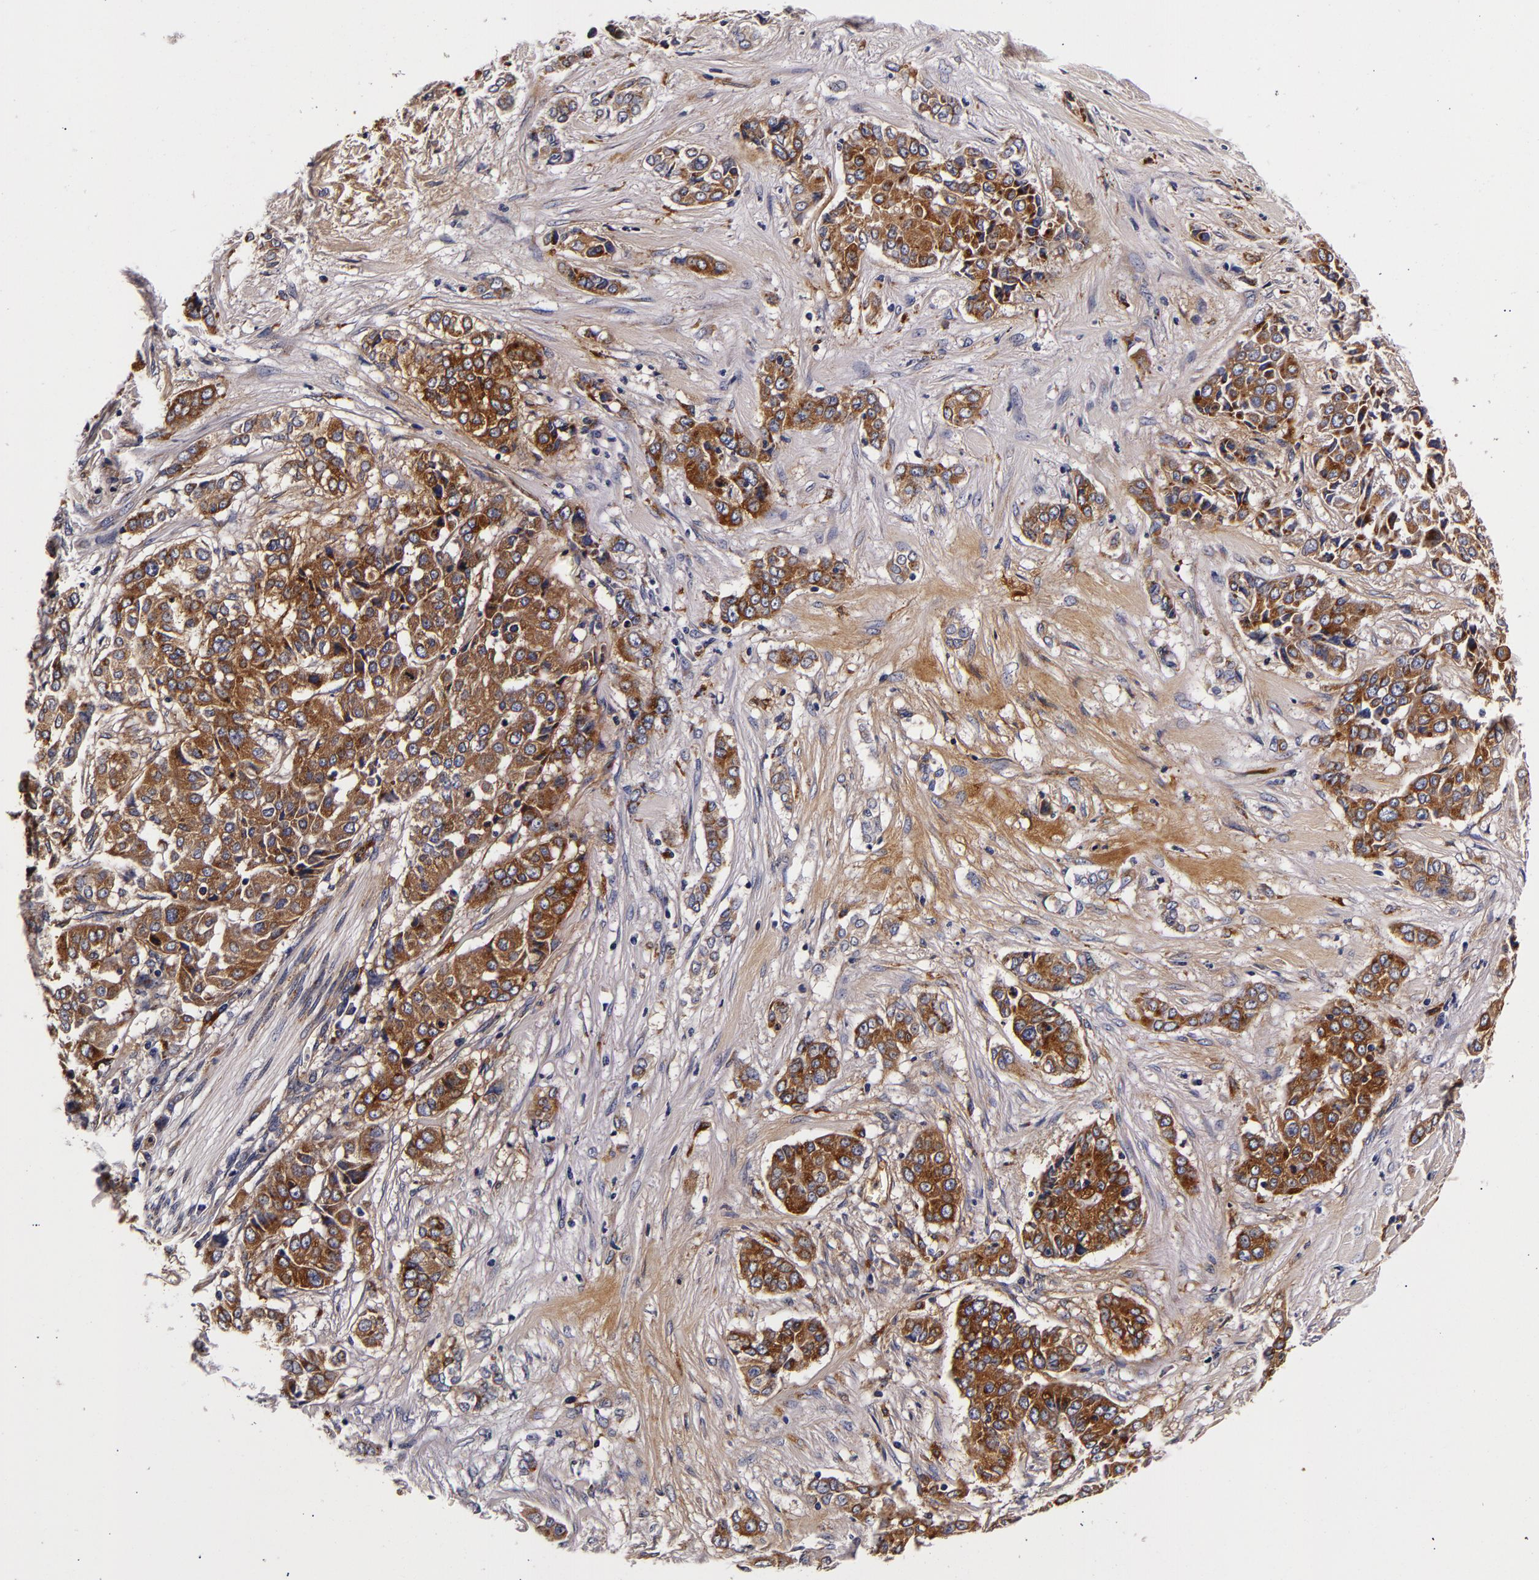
{"staining": {"intensity": "moderate", "quantity": ">75%", "location": "cytoplasmic/membranous"}, "tissue": "pancreatic cancer", "cell_type": "Tumor cells", "image_type": "cancer", "snomed": [{"axis": "morphology", "description": "Adenocarcinoma, NOS"}, {"axis": "topography", "description": "Pancreas"}], "caption": "There is medium levels of moderate cytoplasmic/membranous staining in tumor cells of pancreatic cancer (adenocarcinoma), as demonstrated by immunohistochemical staining (brown color).", "gene": "LGALS3BP", "patient": {"sex": "female", "age": 52}}